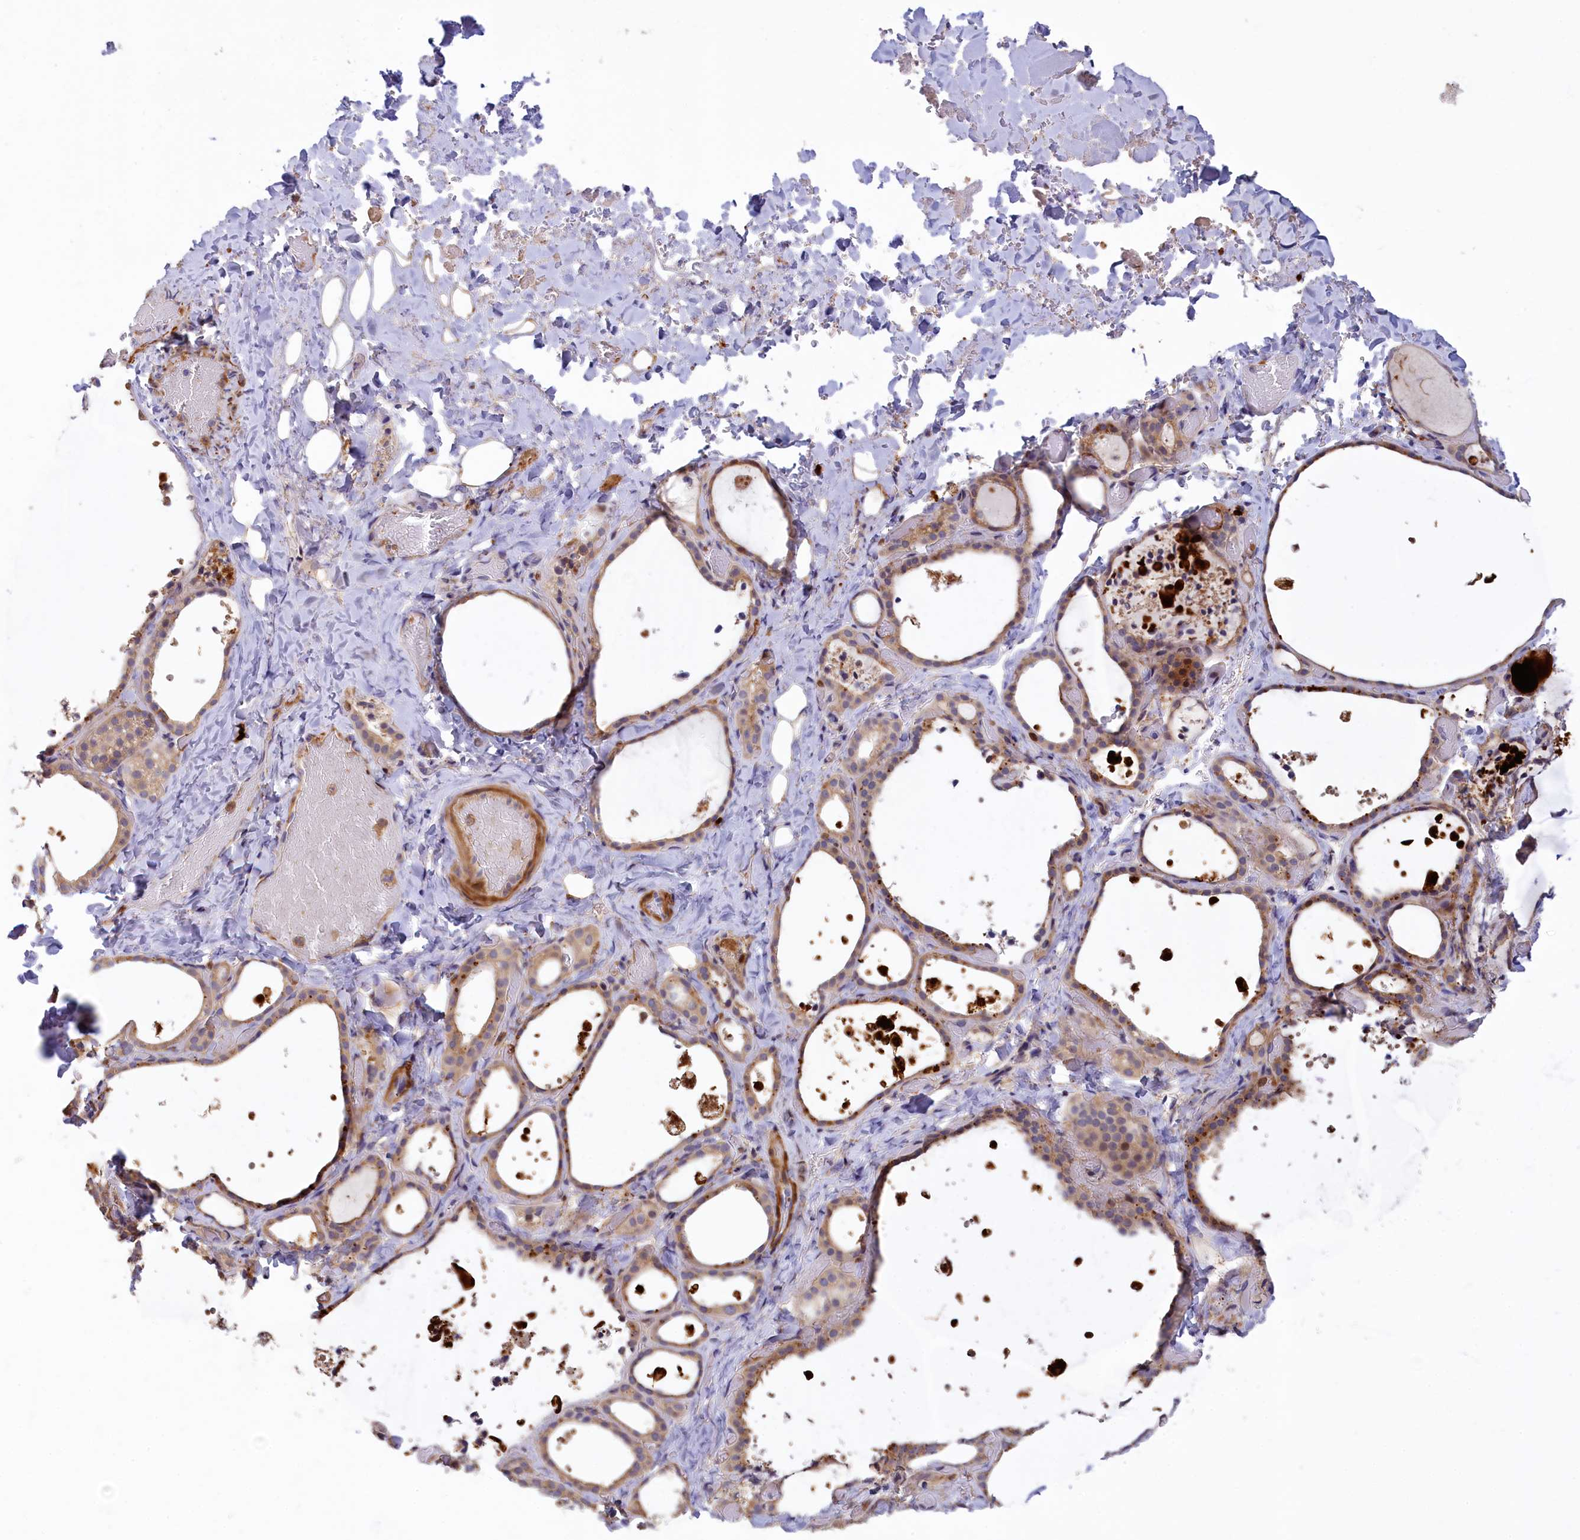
{"staining": {"intensity": "moderate", "quantity": "<25%", "location": "cytoplasmic/membranous"}, "tissue": "thyroid gland", "cell_type": "Glandular cells", "image_type": "normal", "snomed": [{"axis": "morphology", "description": "Normal tissue, NOS"}, {"axis": "topography", "description": "Thyroid gland"}], "caption": "Protein staining reveals moderate cytoplasmic/membranous positivity in about <25% of glandular cells in benign thyroid gland. (Stains: DAB (3,3'-diaminobenzidine) in brown, nuclei in blue, Microscopy: brightfield microscopy at high magnification).", "gene": "FERMT1", "patient": {"sex": "female", "age": 44}}